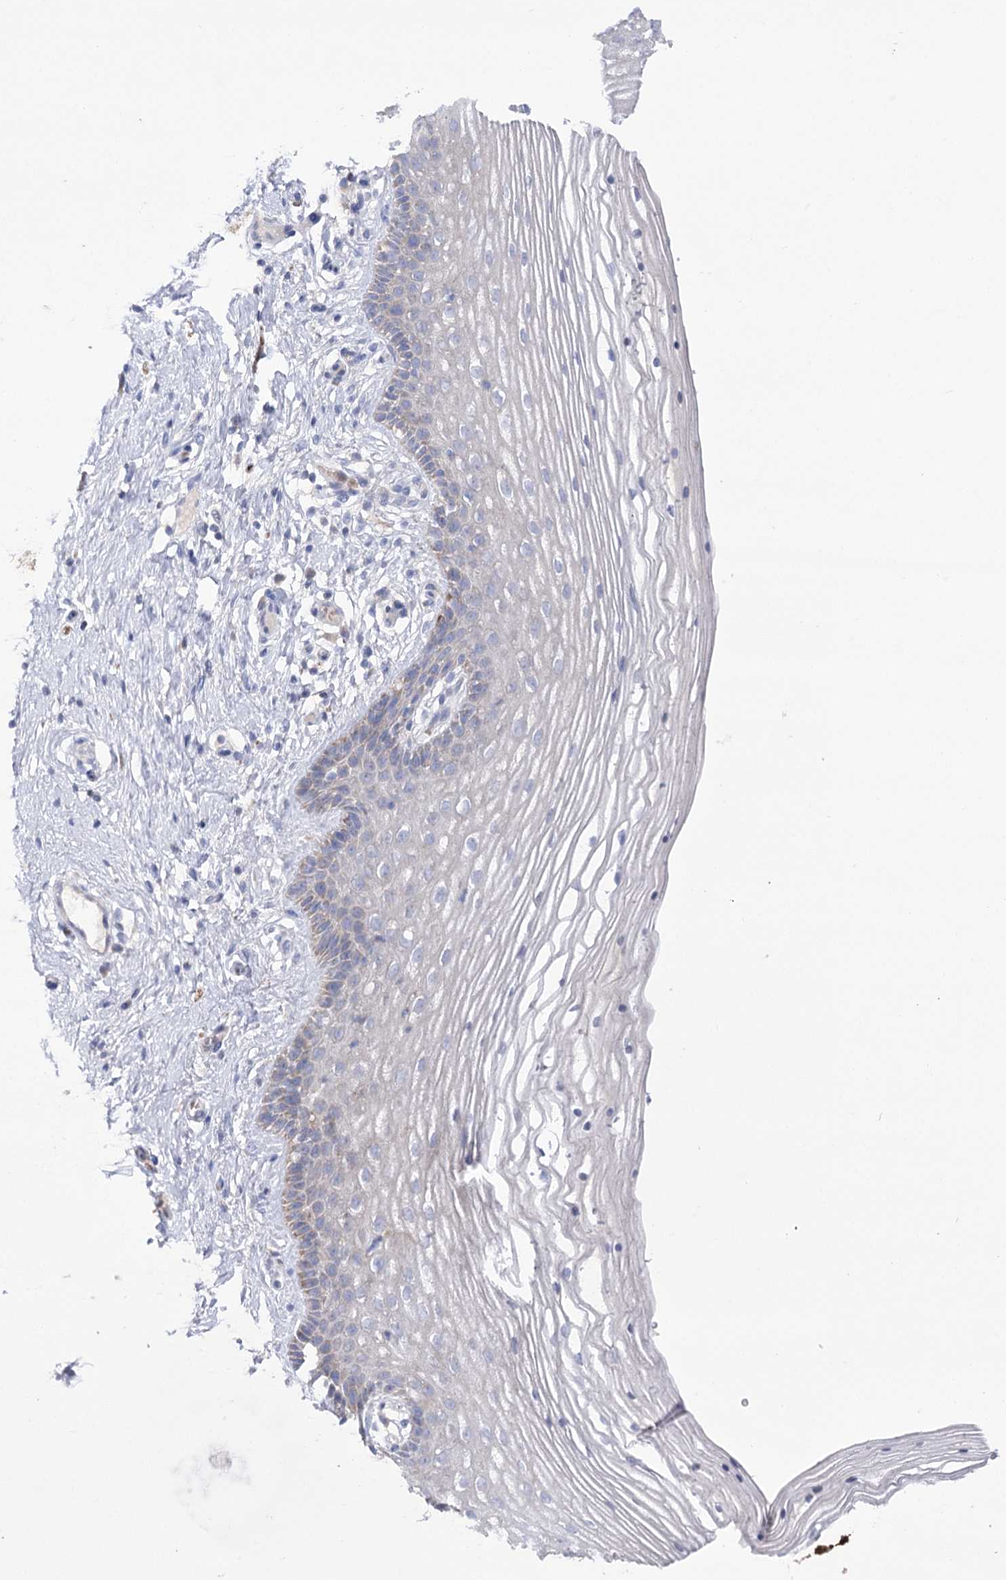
{"staining": {"intensity": "negative", "quantity": "none", "location": "none"}, "tissue": "vagina", "cell_type": "Squamous epithelial cells", "image_type": "normal", "snomed": [{"axis": "morphology", "description": "Normal tissue, NOS"}, {"axis": "topography", "description": "Vagina"}], "caption": "Immunohistochemistry of benign human vagina reveals no staining in squamous epithelial cells.", "gene": "COX15", "patient": {"sex": "female", "age": 46}}